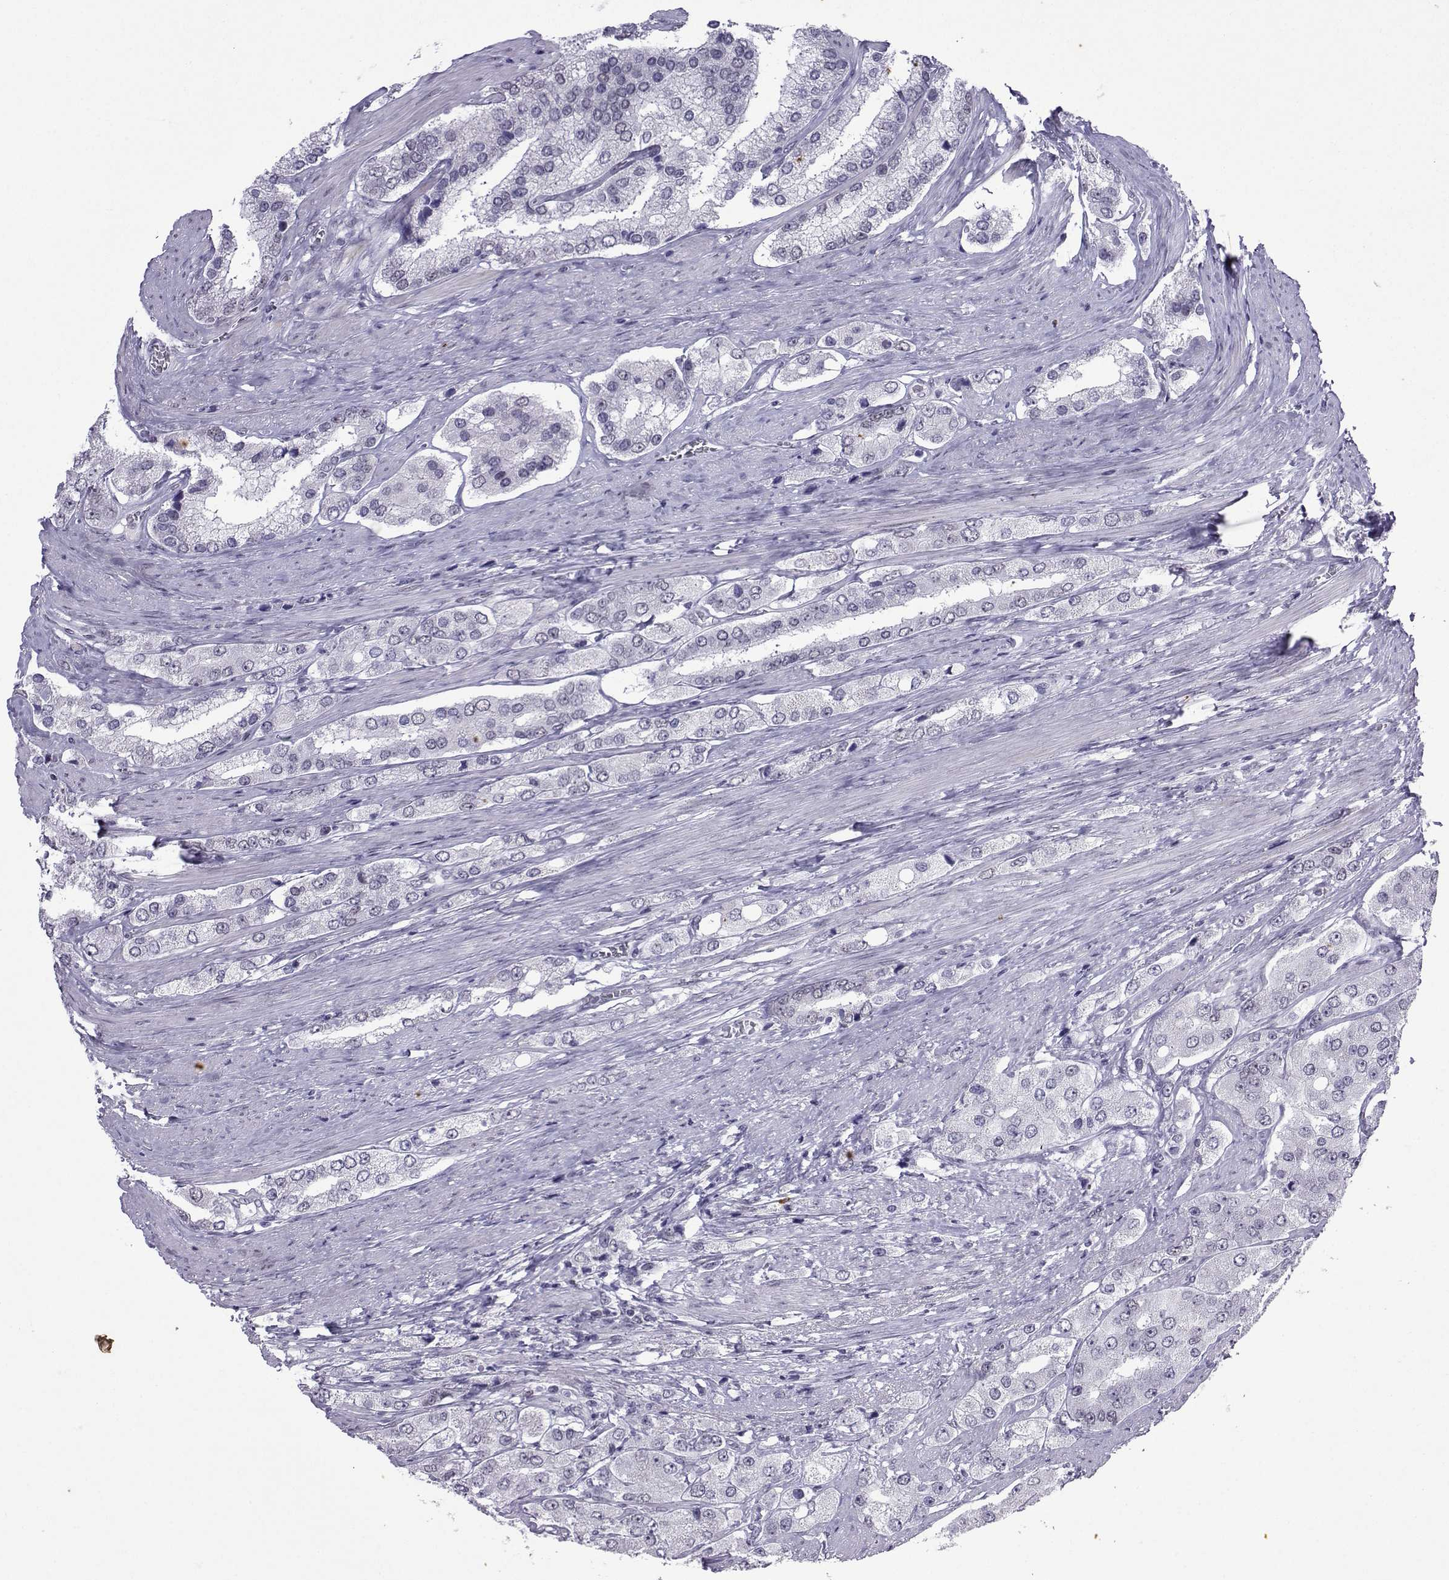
{"staining": {"intensity": "negative", "quantity": "none", "location": "none"}, "tissue": "prostate cancer", "cell_type": "Tumor cells", "image_type": "cancer", "snomed": [{"axis": "morphology", "description": "Adenocarcinoma, Low grade"}, {"axis": "topography", "description": "Prostate"}], "caption": "Immunohistochemistry of adenocarcinoma (low-grade) (prostate) demonstrates no staining in tumor cells.", "gene": "LORICRIN", "patient": {"sex": "male", "age": 69}}